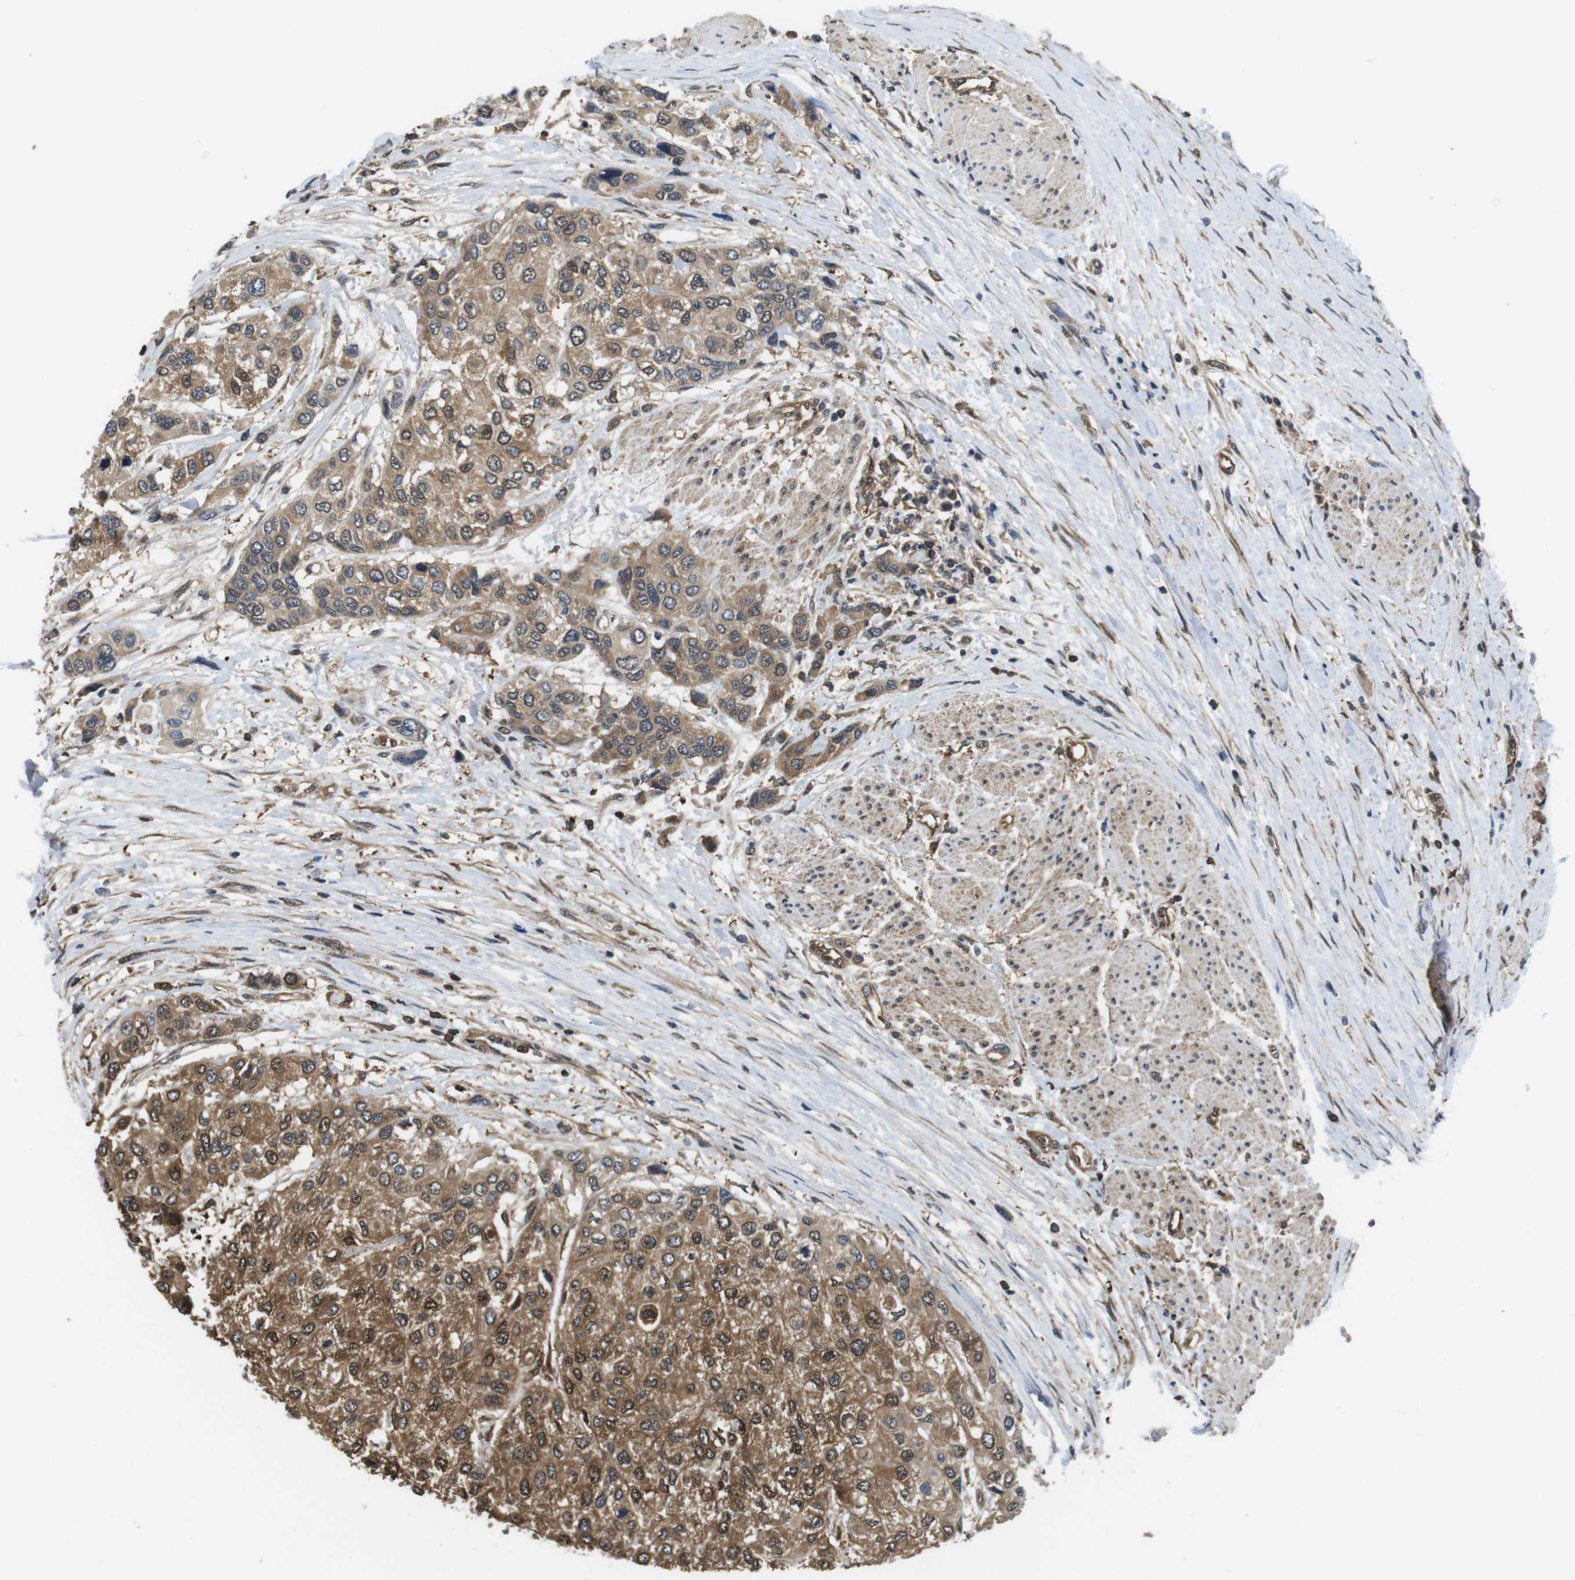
{"staining": {"intensity": "moderate", "quantity": ">75%", "location": "cytoplasmic/membranous,nuclear"}, "tissue": "urothelial cancer", "cell_type": "Tumor cells", "image_type": "cancer", "snomed": [{"axis": "morphology", "description": "Urothelial carcinoma, High grade"}, {"axis": "topography", "description": "Urinary bladder"}], "caption": "About >75% of tumor cells in urothelial cancer exhibit moderate cytoplasmic/membranous and nuclear protein staining as visualized by brown immunohistochemical staining.", "gene": "LDHA", "patient": {"sex": "female", "age": 56}}